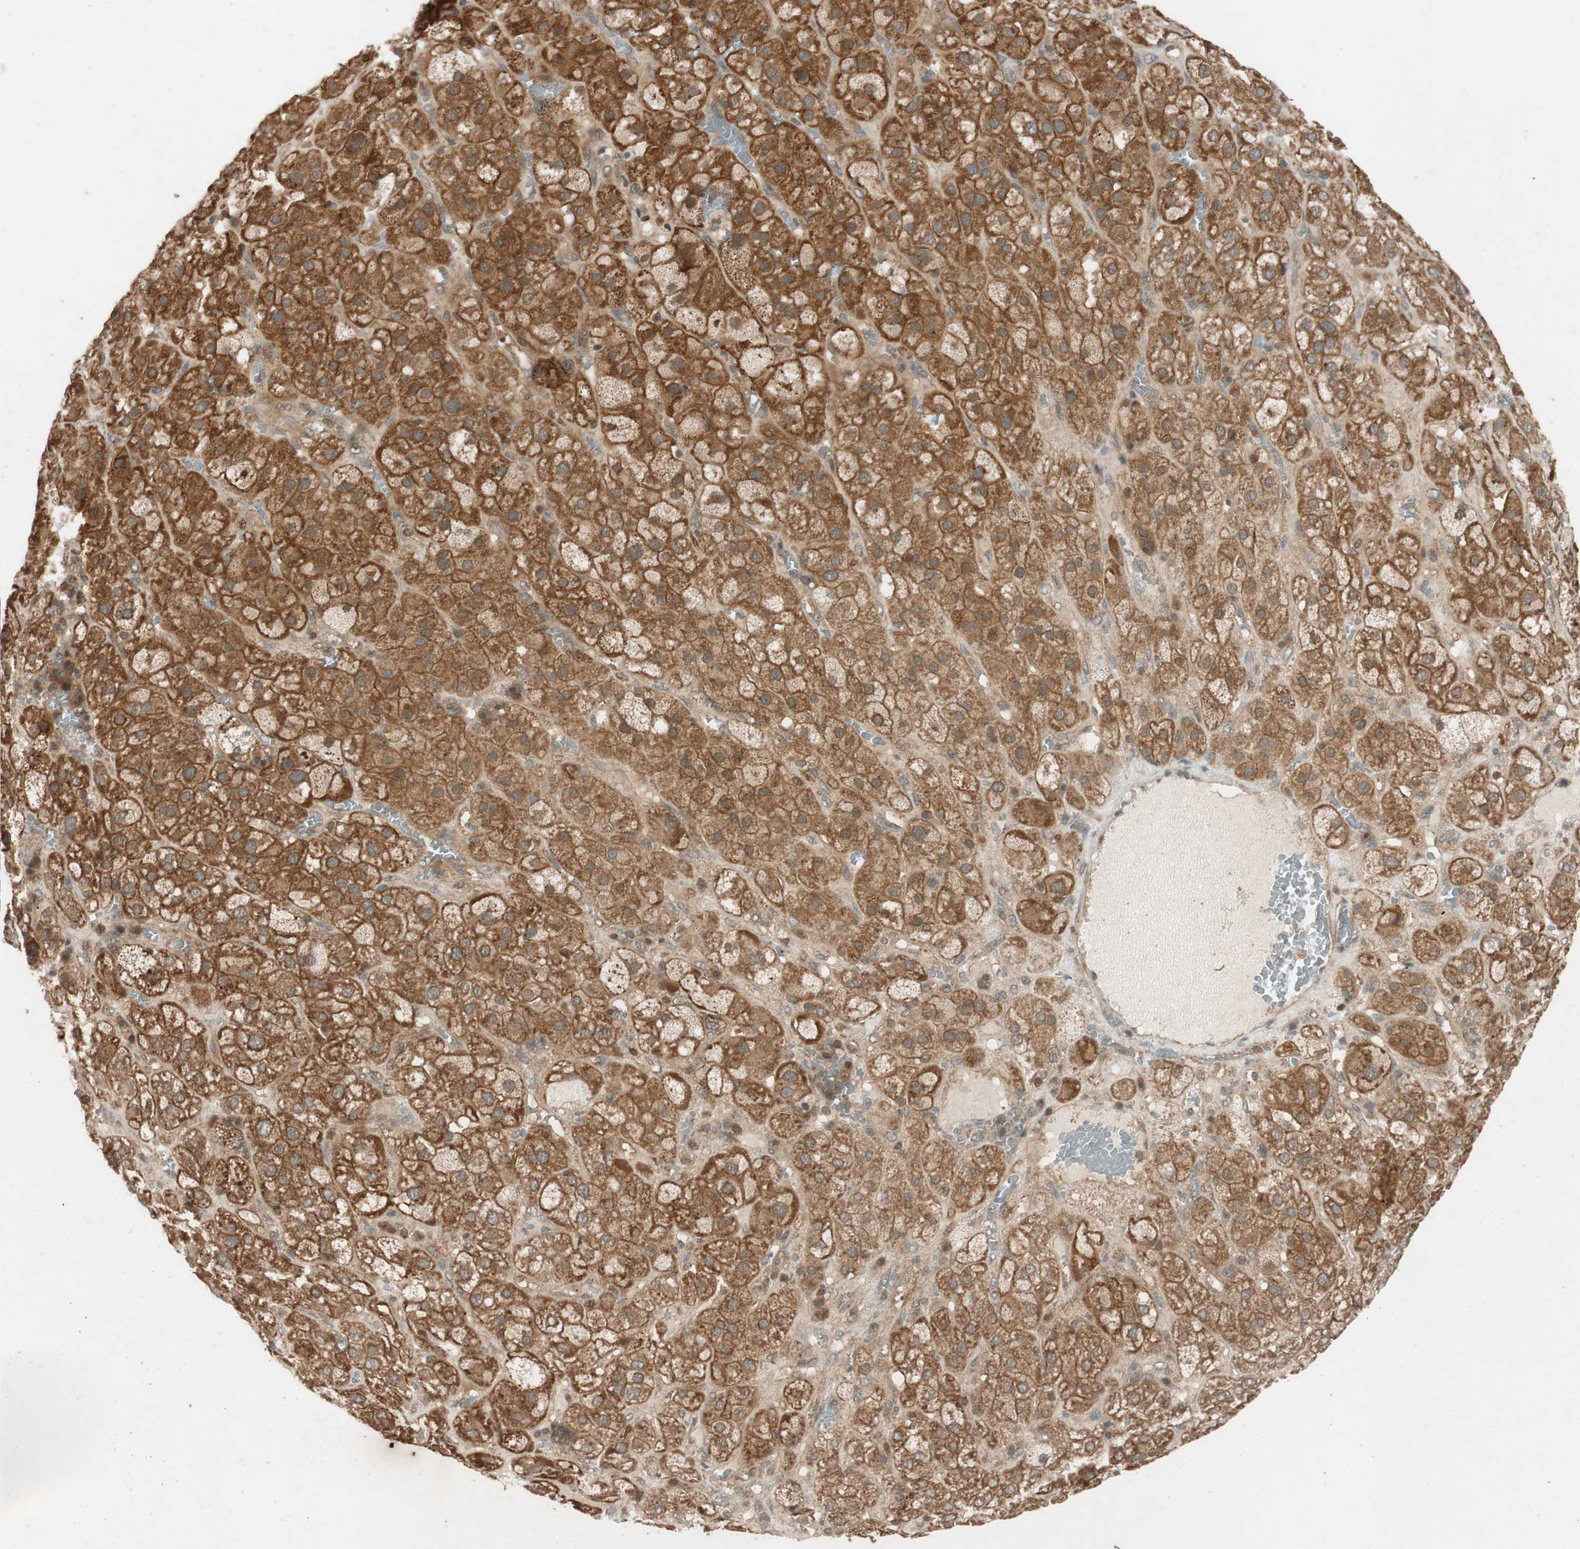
{"staining": {"intensity": "moderate", "quantity": ">75%", "location": "cytoplasmic/membranous,nuclear"}, "tissue": "adrenal gland", "cell_type": "Glandular cells", "image_type": "normal", "snomed": [{"axis": "morphology", "description": "Normal tissue, NOS"}, {"axis": "topography", "description": "Adrenal gland"}], "caption": "DAB immunohistochemical staining of unremarkable human adrenal gland exhibits moderate cytoplasmic/membranous,nuclear protein expression in approximately >75% of glandular cells. The staining is performed using DAB brown chromogen to label protein expression. The nuclei are counter-stained blue using hematoxylin.", "gene": "EPHA8", "patient": {"sex": "female", "age": 47}}